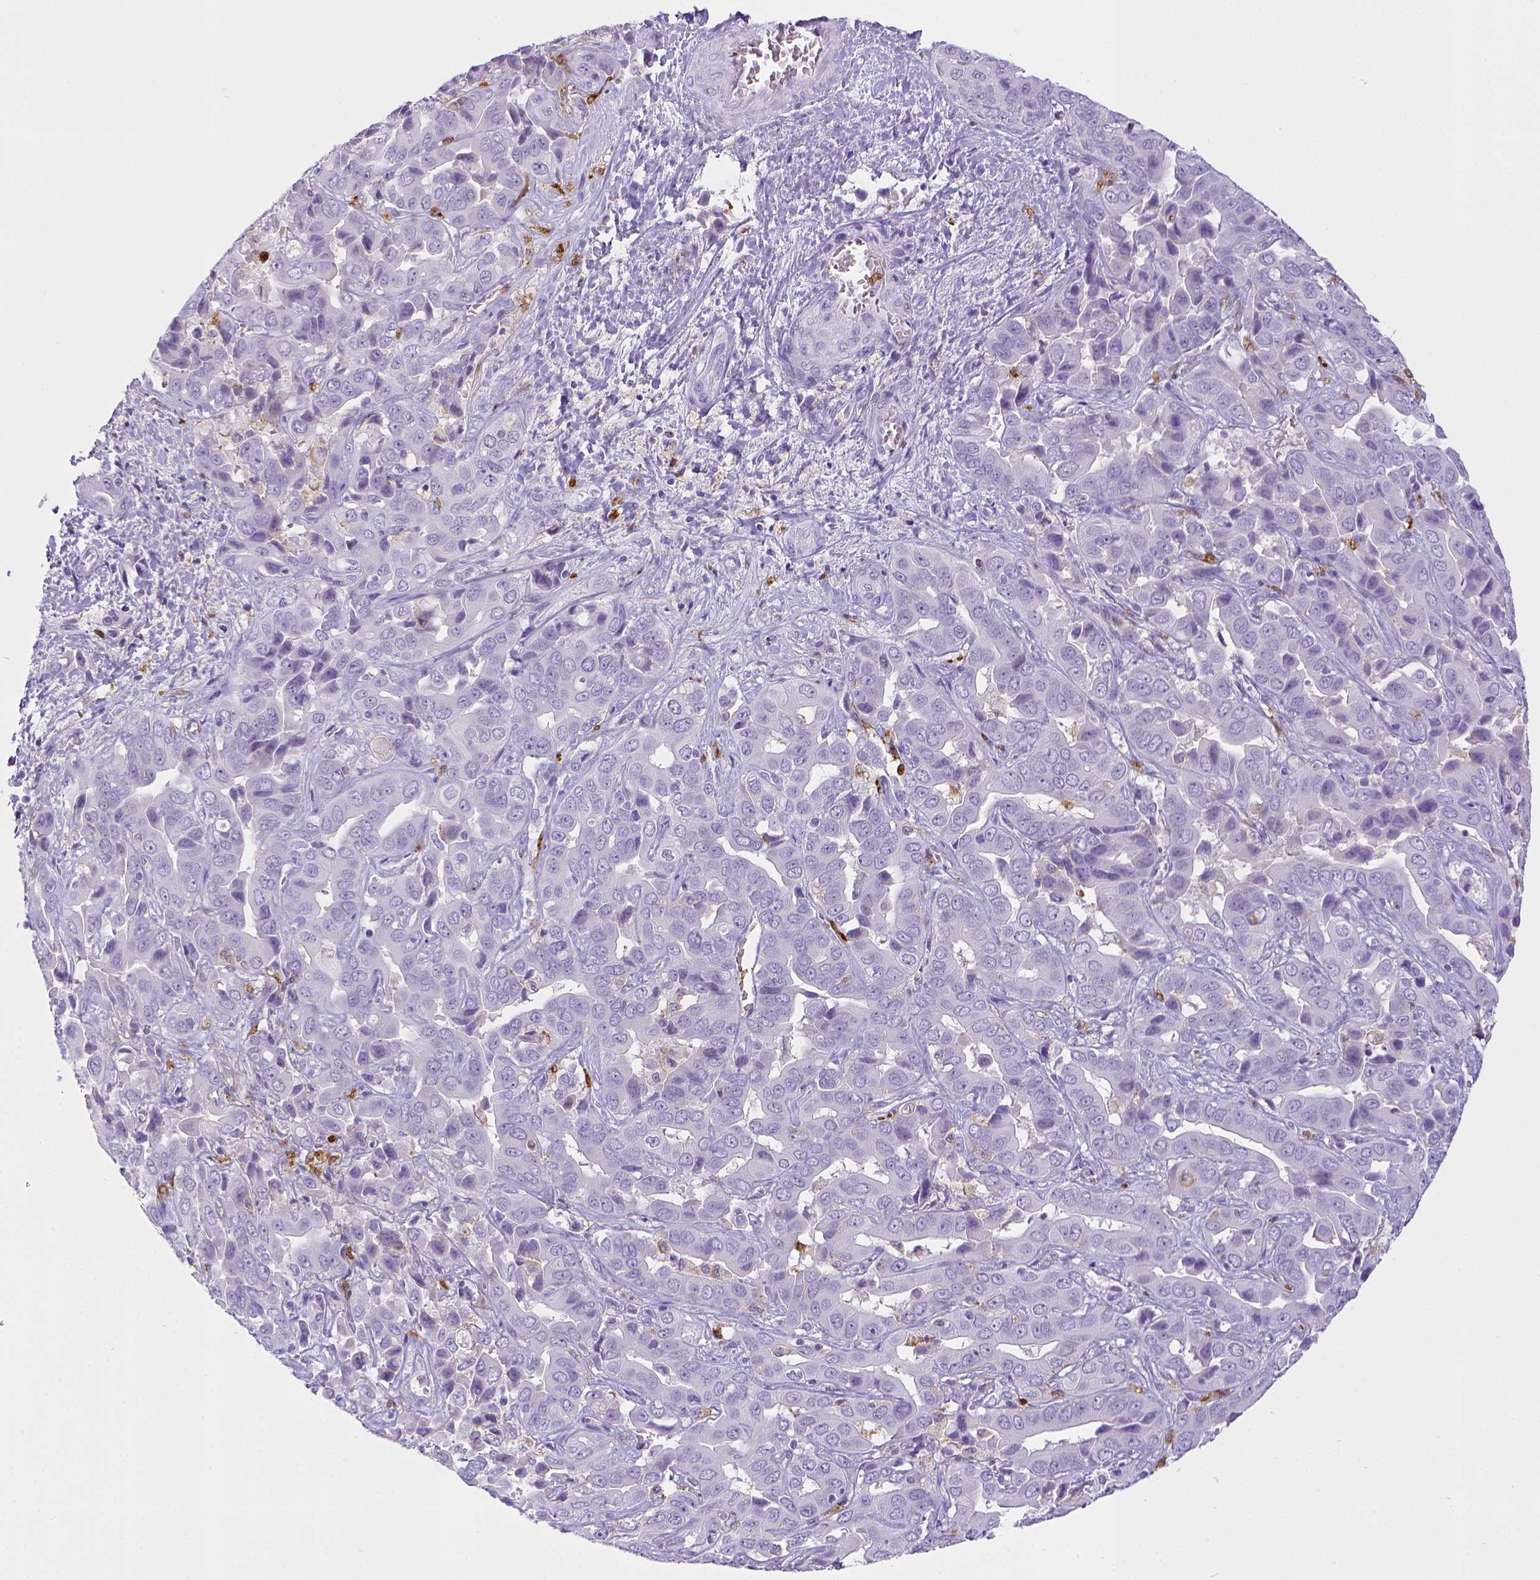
{"staining": {"intensity": "negative", "quantity": "none", "location": "none"}, "tissue": "liver cancer", "cell_type": "Tumor cells", "image_type": "cancer", "snomed": [{"axis": "morphology", "description": "Cholangiocarcinoma"}, {"axis": "topography", "description": "Liver"}], "caption": "A high-resolution micrograph shows immunohistochemistry (IHC) staining of cholangiocarcinoma (liver), which reveals no significant expression in tumor cells.", "gene": "ITGAM", "patient": {"sex": "female", "age": 52}}